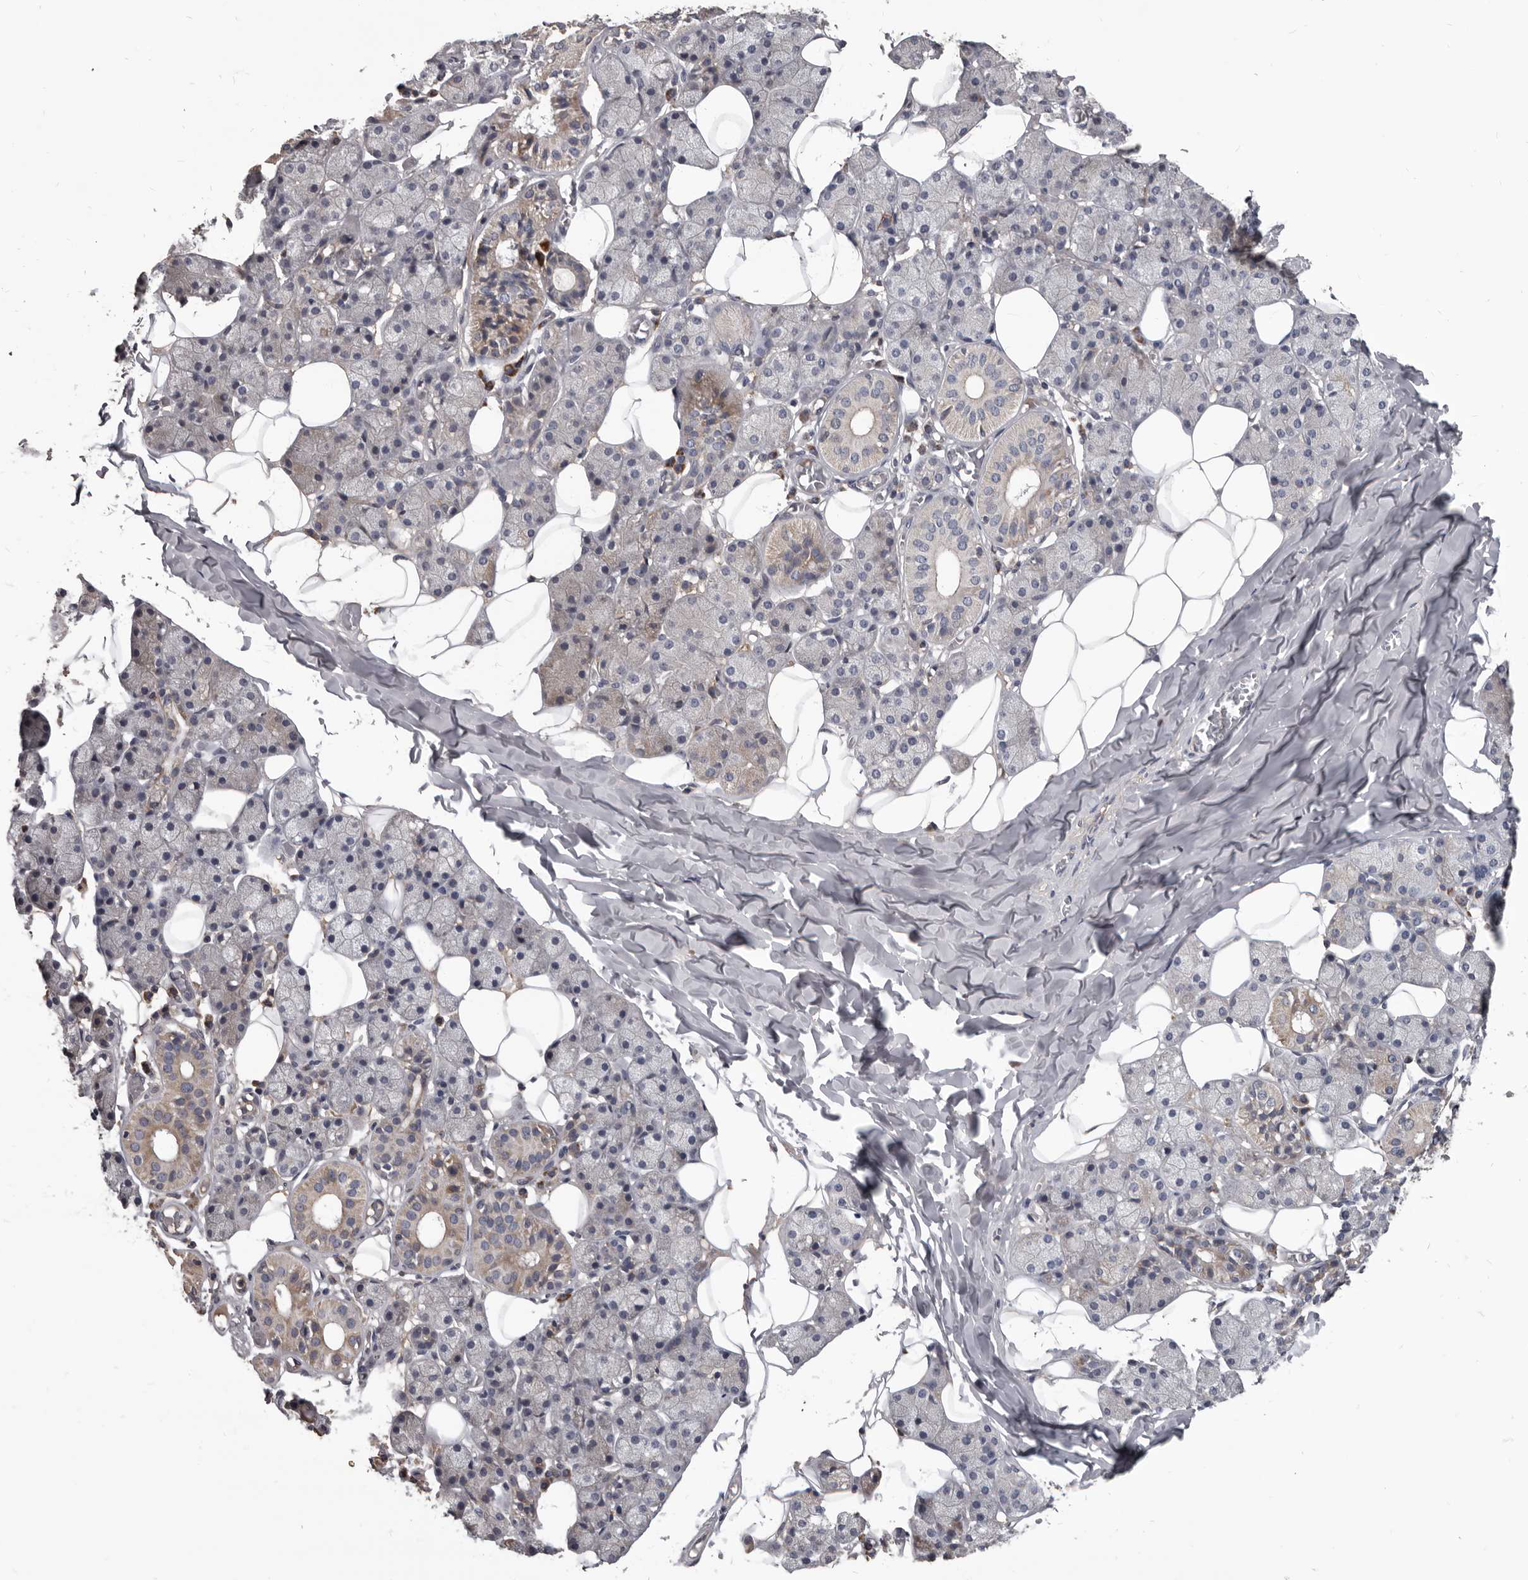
{"staining": {"intensity": "weak", "quantity": "<25%", "location": "cytoplasmic/membranous"}, "tissue": "salivary gland", "cell_type": "Glandular cells", "image_type": "normal", "snomed": [{"axis": "morphology", "description": "Normal tissue, NOS"}, {"axis": "topography", "description": "Salivary gland"}], "caption": "Salivary gland was stained to show a protein in brown. There is no significant positivity in glandular cells. (DAB (3,3'-diaminobenzidine) immunohistochemistry (IHC) with hematoxylin counter stain).", "gene": "ALDH5A1", "patient": {"sex": "female", "age": 33}}